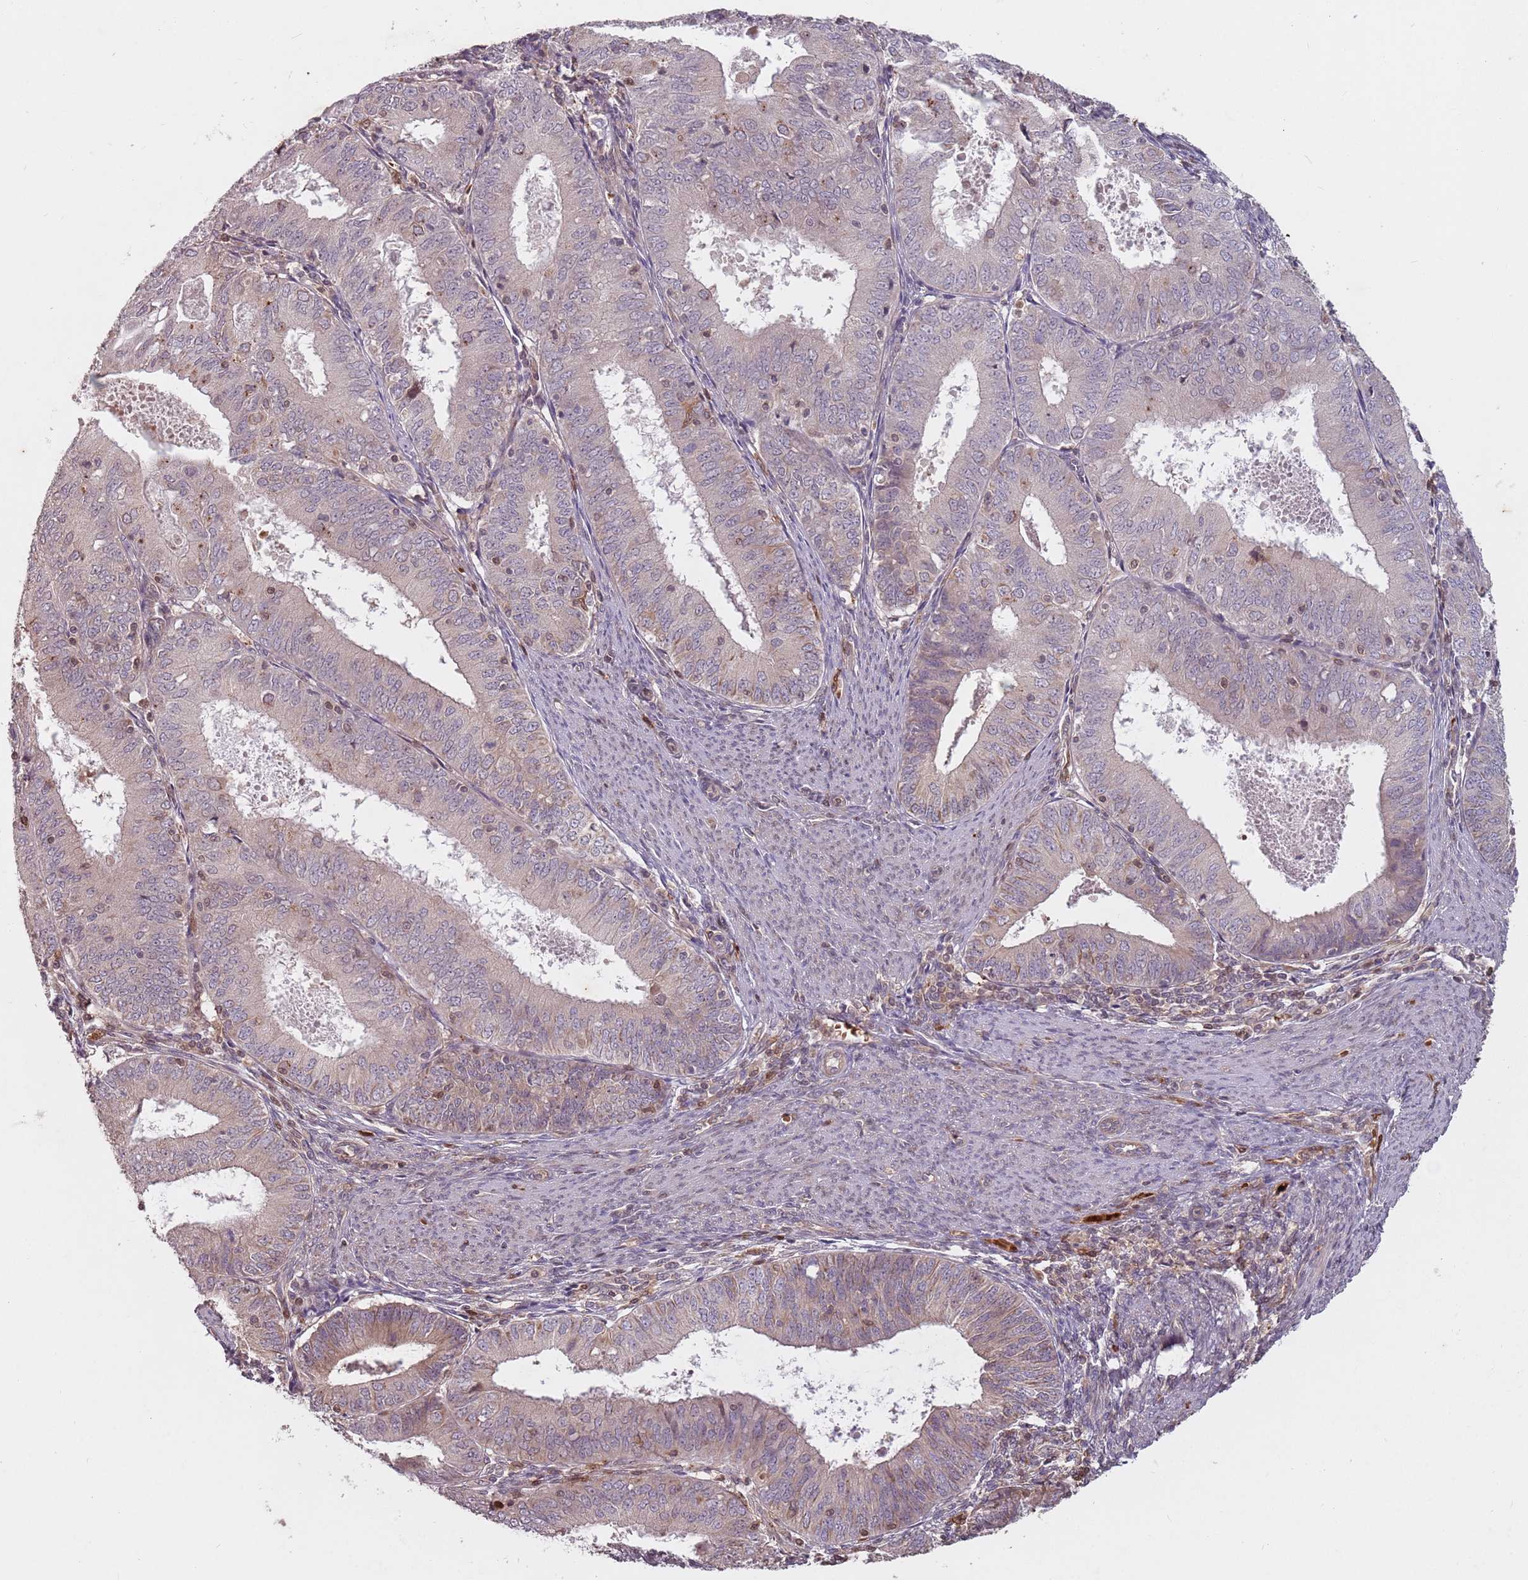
{"staining": {"intensity": "weak", "quantity": "25%-75%", "location": "cytoplasmic/membranous,nuclear"}, "tissue": "endometrial cancer", "cell_type": "Tumor cells", "image_type": "cancer", "snomed": [{"axis": "morphology", "description": "Adenocarcinoma, NOS"}, {"axis": "topography", "description": "Endometrium"}], "caption": "A micrograph of endometrial adenocarcinoma stained for a protein shows weak cytoplasmic/membranous and nuclear brown staining in tumor cells. The staining was performed using DAB (3,3'-diaminobenzidine), with brown indicating positive protein expression. Nuclei are stained blue with hematoxylin.", "gene": "GPR180", "patient": {"sex": "female", "age": 57}}